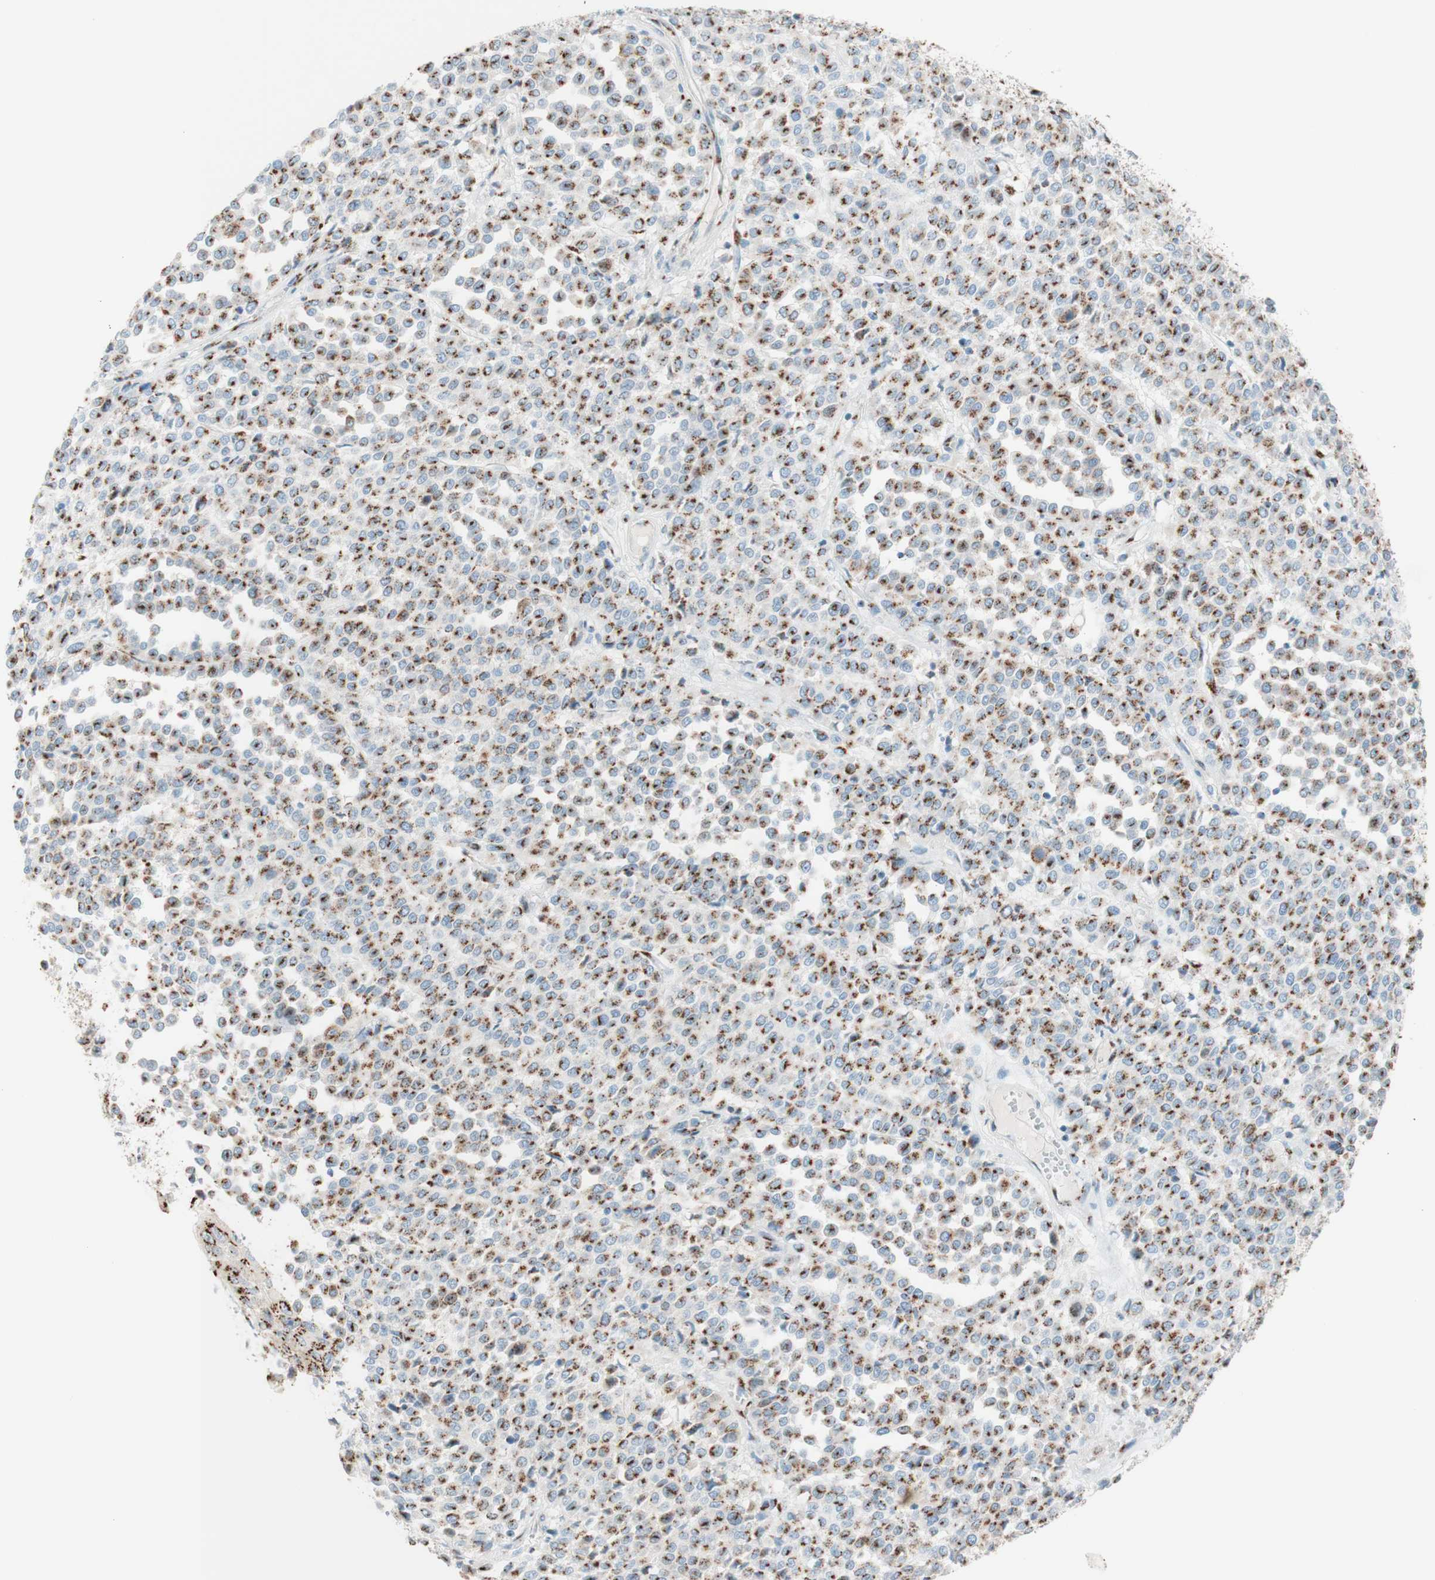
{"staining": {"intensity": "moderate", "quantity": ">75%", "location": "cytoplasmic/membranous"}, "tissue": "melanoma", "cell_type": "Tumor cells", "image_type": "cancer", "snomed": [{"axis": "morphology", "description": "Malignant melanoma, Metastatic site"}, {"axis": "topography", "description": "Pancreas"}], "caption": "There is medium levels of moderate cytoplasmic/membranous staining in tumor cells of malignant melanoma (metastatic site), as demonstrated by immunohistochemical staining (brown color).", "gene": "GOLGB1", "patient": {"sex": "female", "age": 30}}